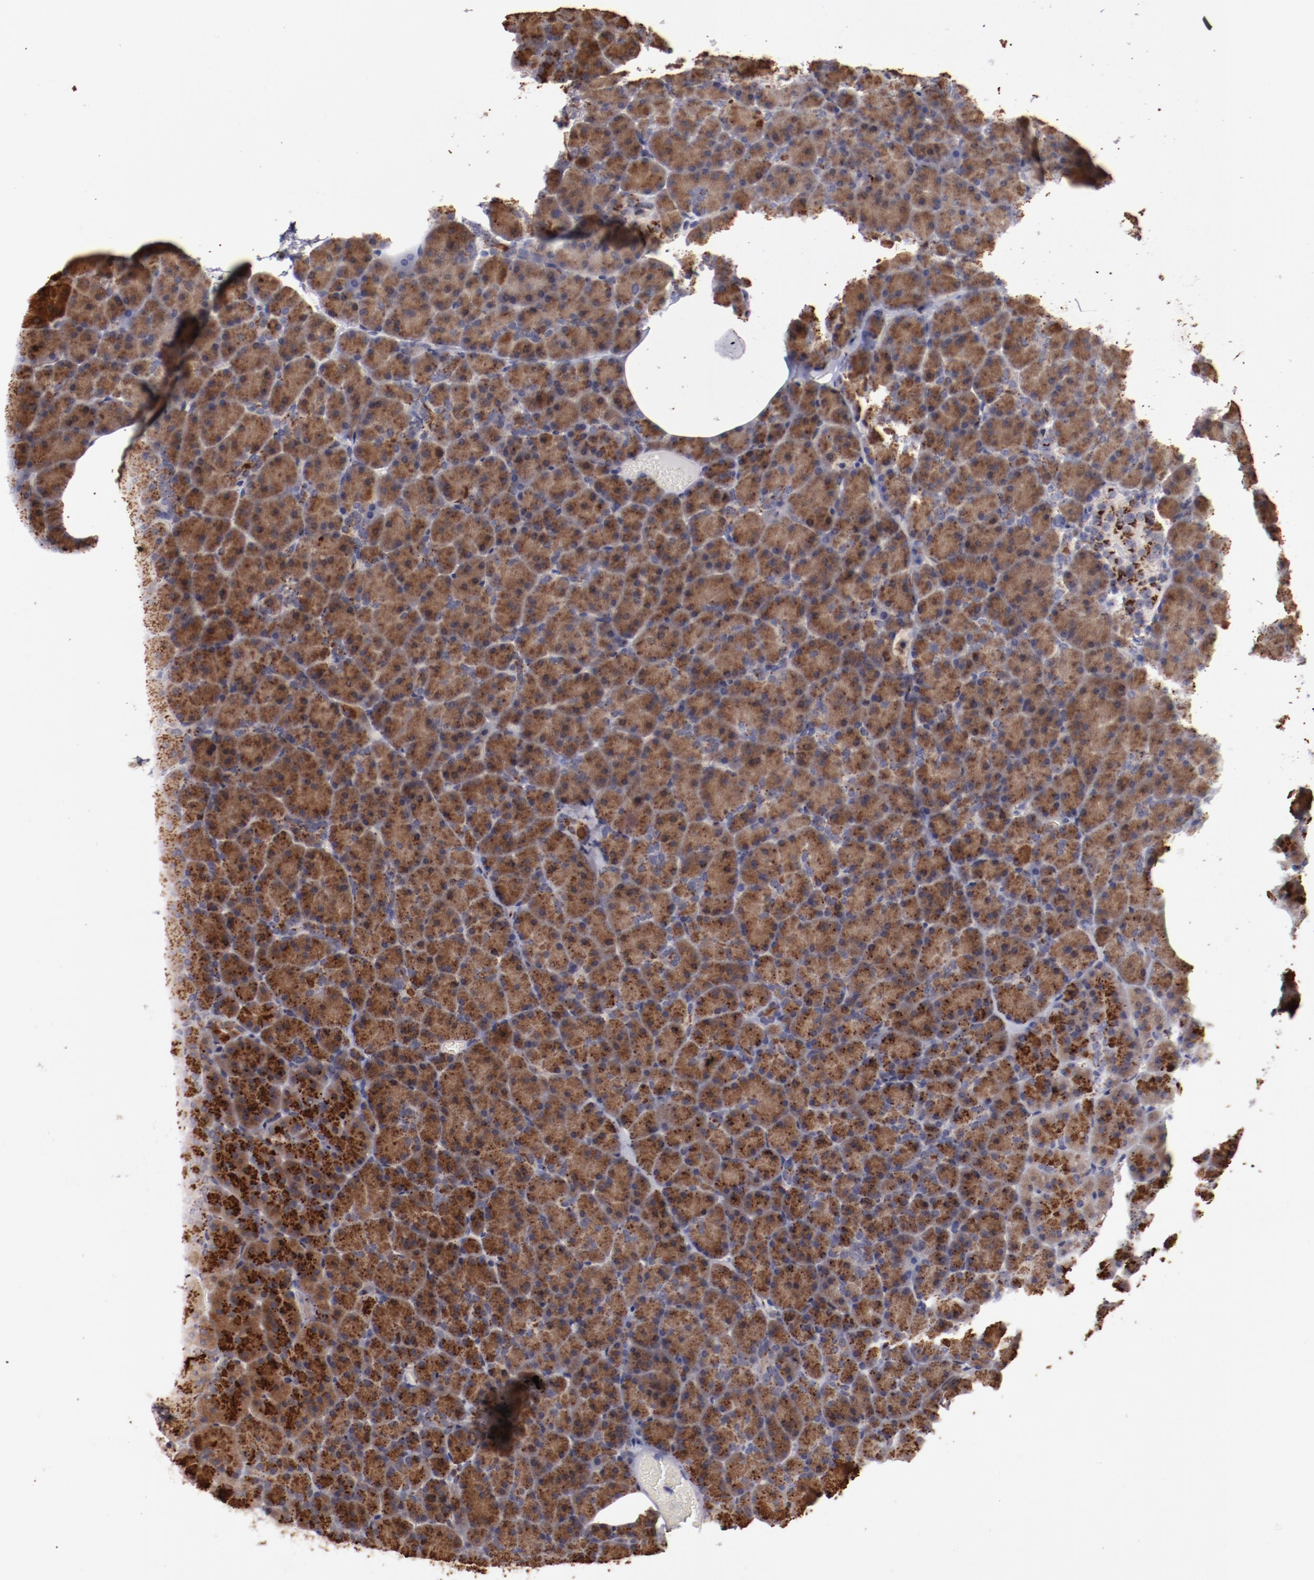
{"staining": {"intensity": "strong", "quantity": ">75%", "location": "cytoplasmic/membranous"}, "tissue": "pancreas", "cell_type": "Exocrine glandular cells", "image_type": "normal", "snomed": [{"axis": "morphology", "description": "Normal tissue, NOS"}, {"axis": "topography", "description": "Pancreas"}], "caption": "Brown immunohistochemical staining in normal pancreas reveals strong cytoplasmic/membranous positivity in about >75% of exocrine glandular cells.", "gene": "GOLIM4", "patient": {"sex": "female", "age": 35}}